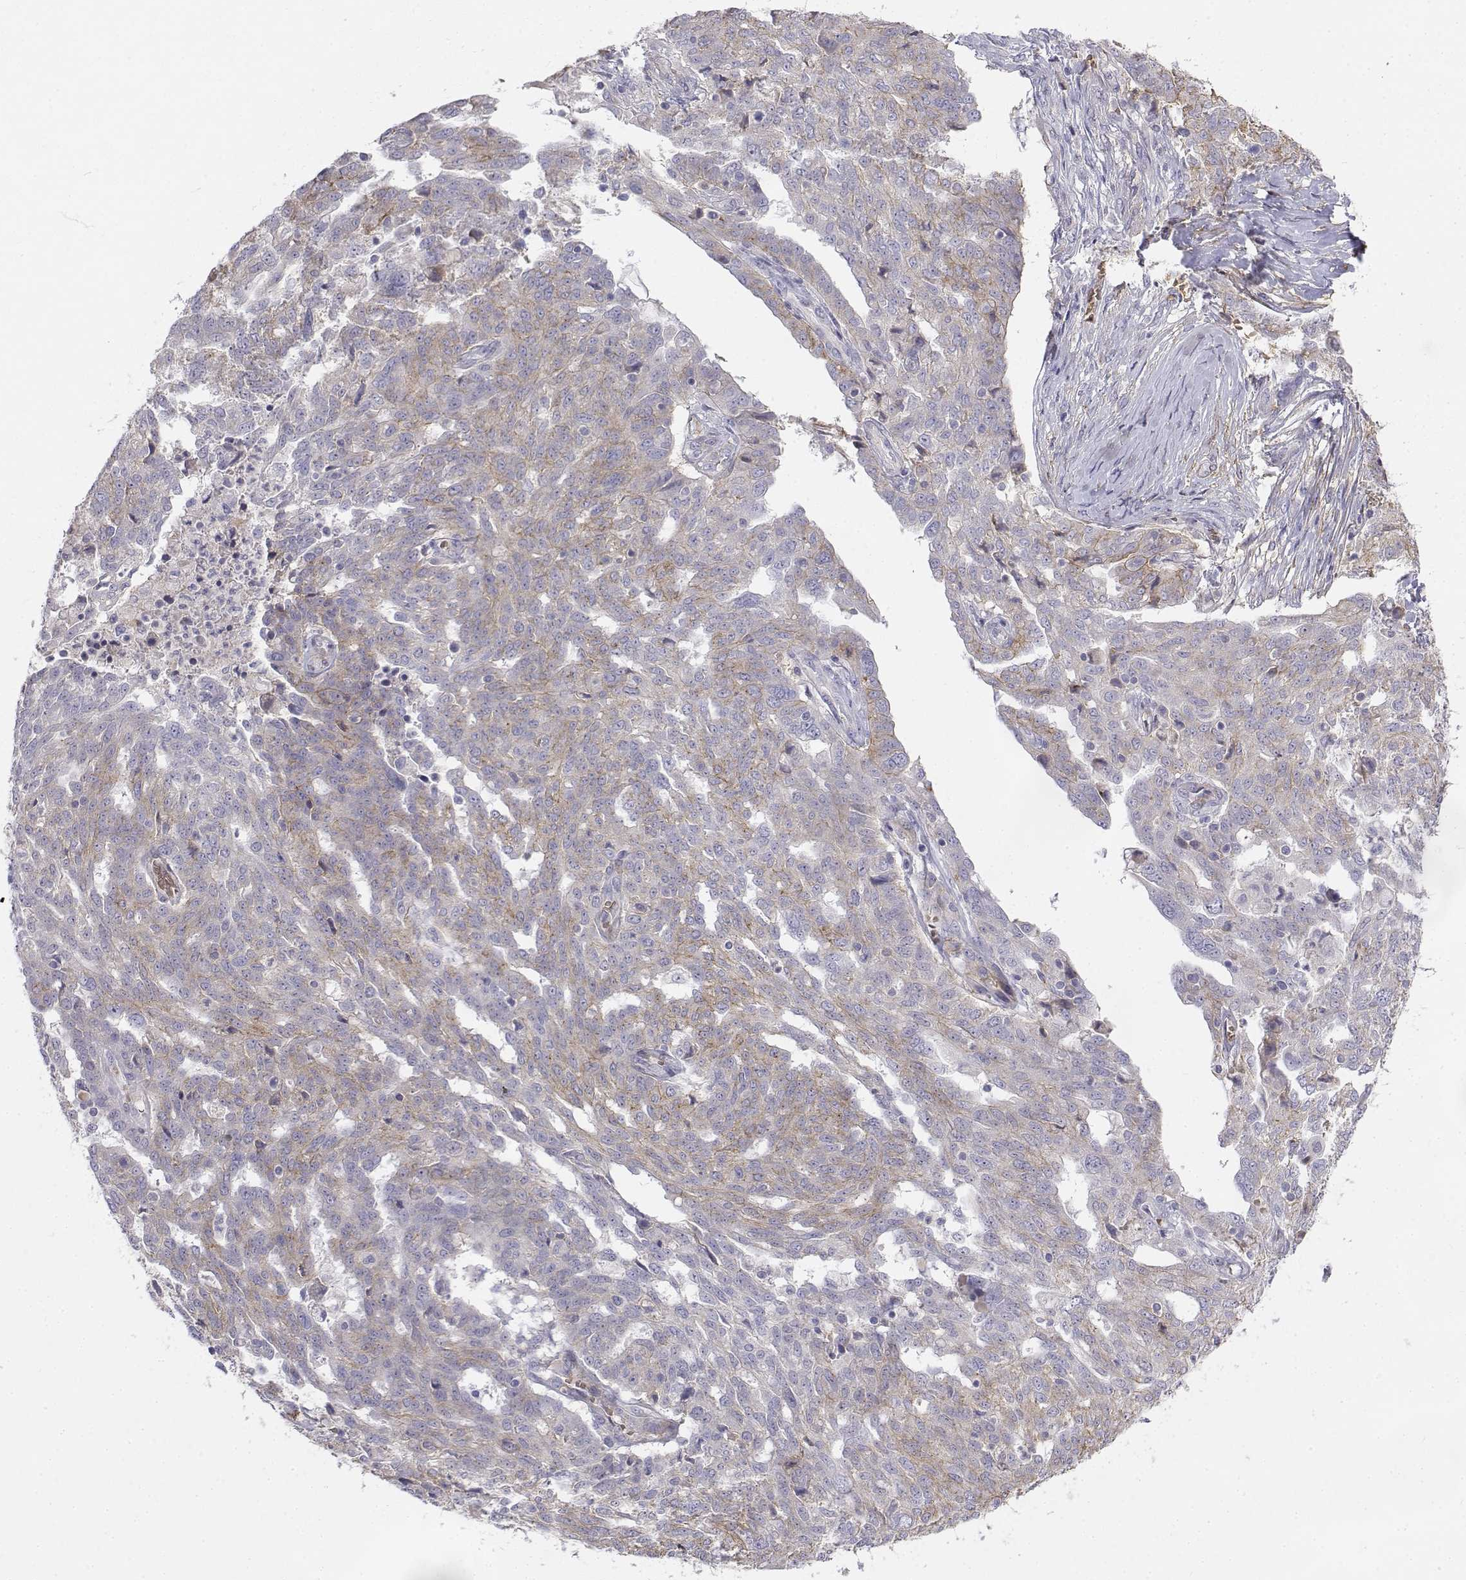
{"staining": {"intensity": "negative", "quantity": "none", "location": "none"}, "tissue": "ovarian cancer", "cell_type": "Tumor cells", "image_type": "cancer", "snomed": [{"axis": "morphology", "description": "Cystadenocarcinoma, serous, NOS"}, {"axis": "topography", "description": "Ovary"}], "caption": "Micrograph shows no significant protein positivity in tumor cells of serous cystadenocarcinoma (ovarian).", "gene": "CADM1", "patient": {"sex": "female", "age": 67}}